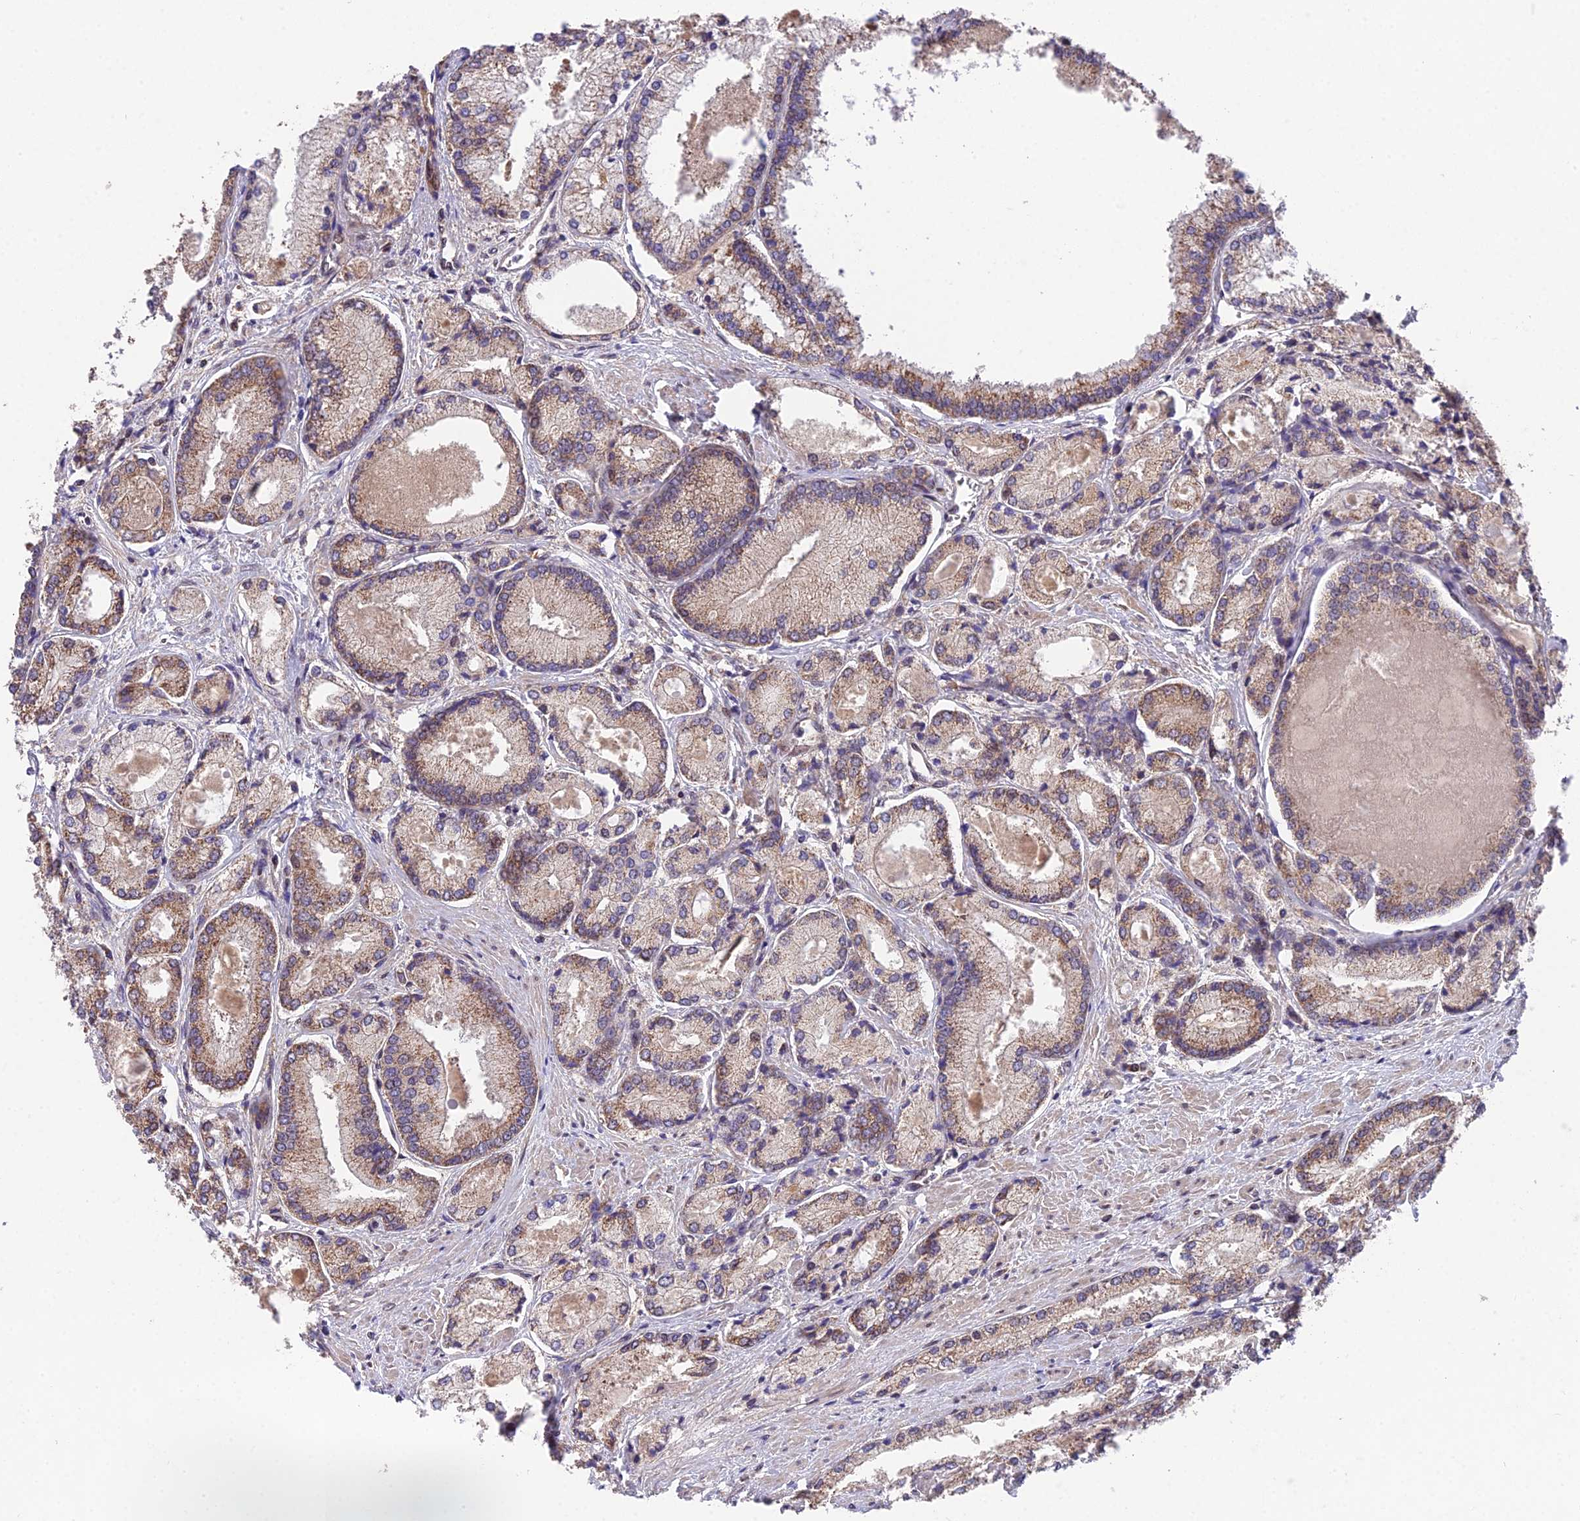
{"staining": {"intensity": "moderate", "quantity": "25%-75%", "location": "cytoplasmic/membranous"}, "tissue": "prostate cancer", "cell_type": "Tumor cells", "image_type": "cancer", "snomed": [{"axis": "morphology", "description": "Adenocarcinoma, Low grade"}, {"axis": "topography", "description": "Prostate"}], "caption": "Tumor cells exhibit medium levels of moderate cytoplasmic/membranous staining in approximately 25%-75% of cells in prostate low-grade adenocarcinoma. Immunohistochemistry (ihc) stains the protein of interest in brown and the nuclei are stained blue.", "gene": "CYP2R1", "patient": {"sex": "male", "age": 74}}